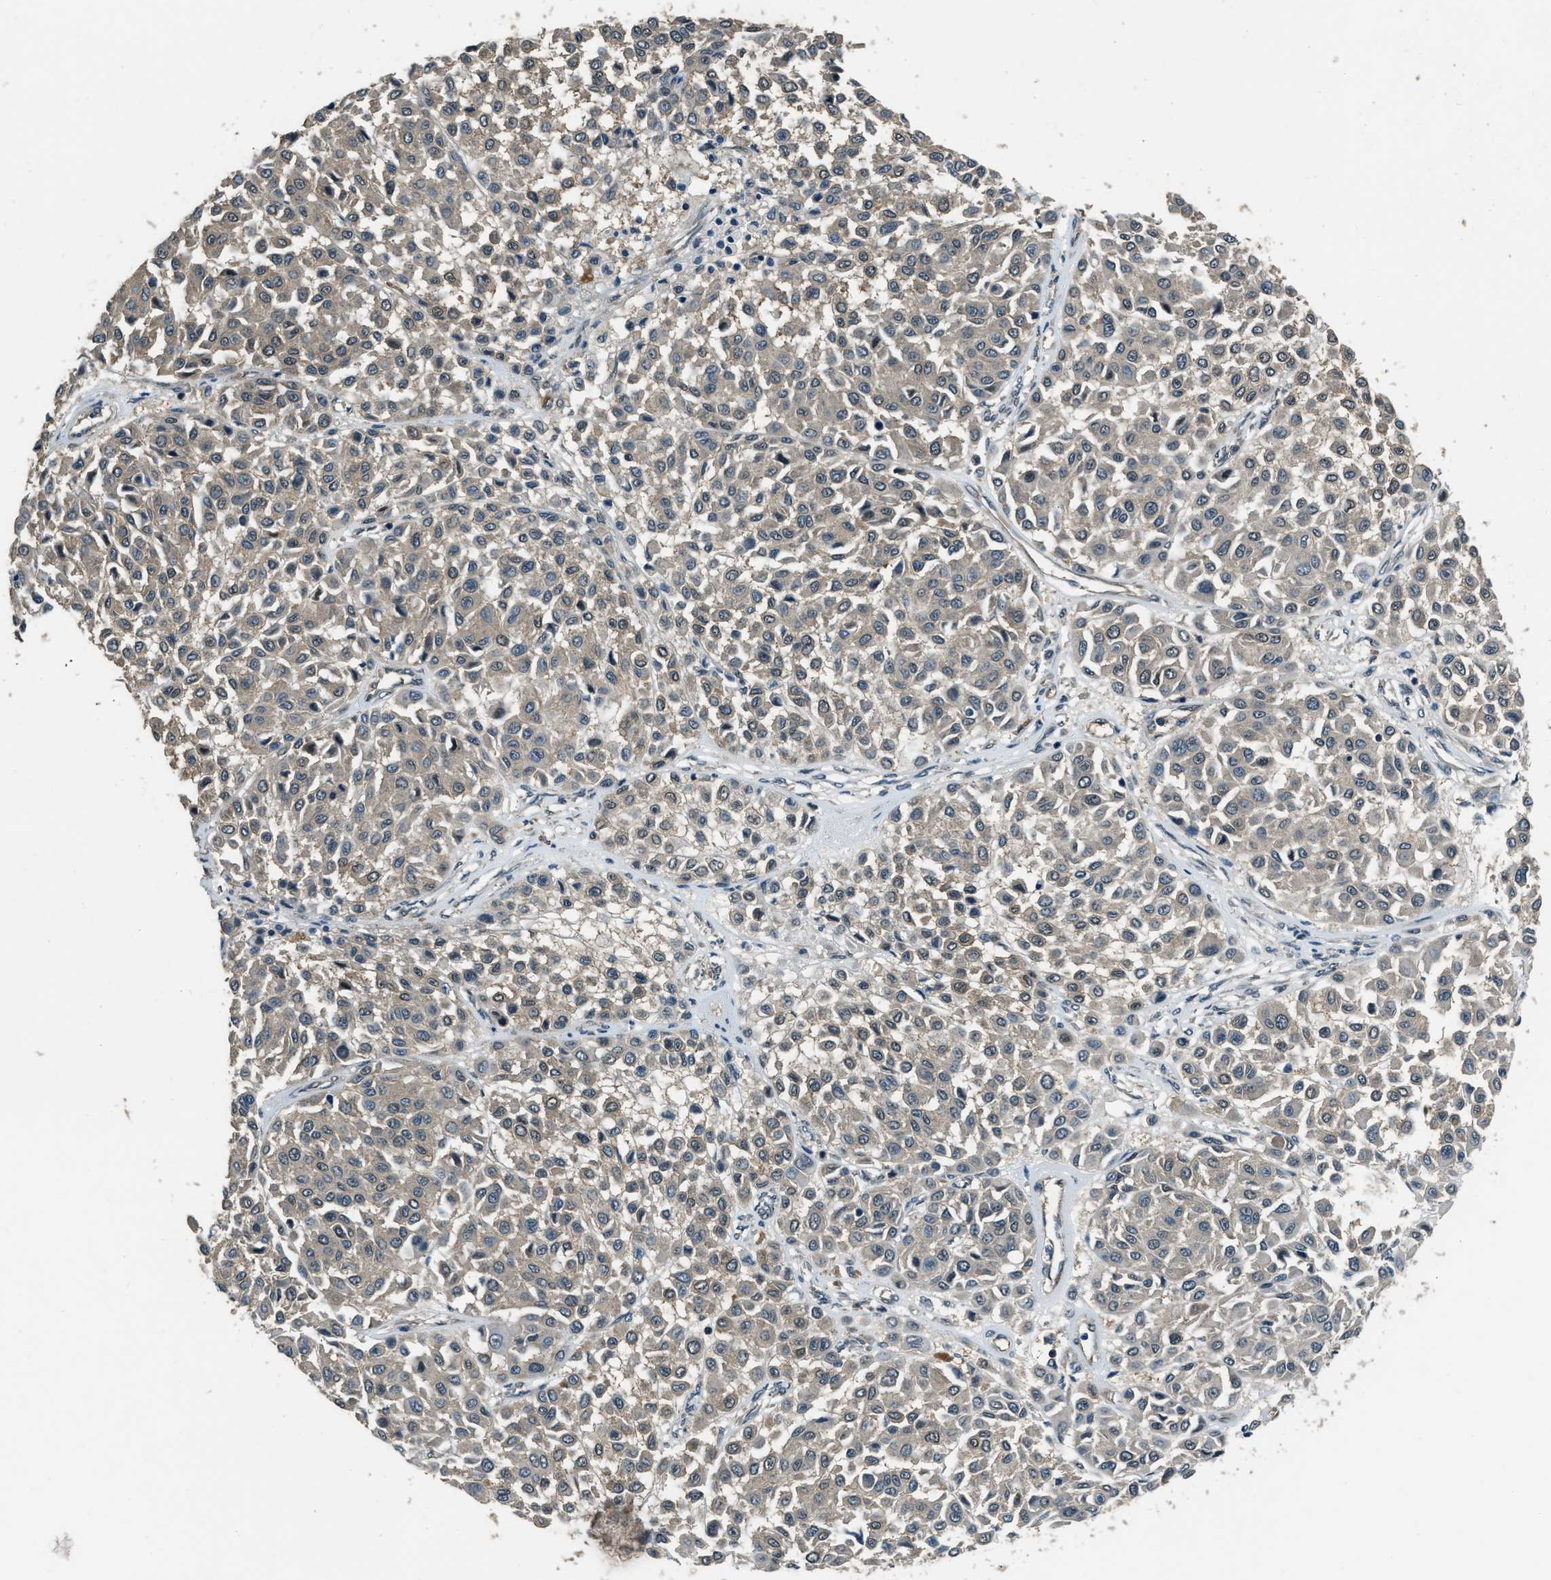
{"staining": {"intensity": "weak", "quantity": ">75%", "location": "cytoplasmic/membranous"}, "tissue": "melanoma", "cell_type": "Tumor cells", "image_type": "cancer", "snomed": [{"axis": "morphology", "description": "Malignant melanoma, Metastatic site"}, {"axis": "topography", "description": "Soft tissue"}], "caption": "Immunohistochemical staining of melanoma displays low levels of weak cytoplasmic/membranous protein expression in about >75% of tumor cells. (DAB (3,3'-diaminobenzidine) IHC with brightfield microscopy, high magnification).", "gene": "NUDCD3", "patient": {"sex": "male", "age": 41}}